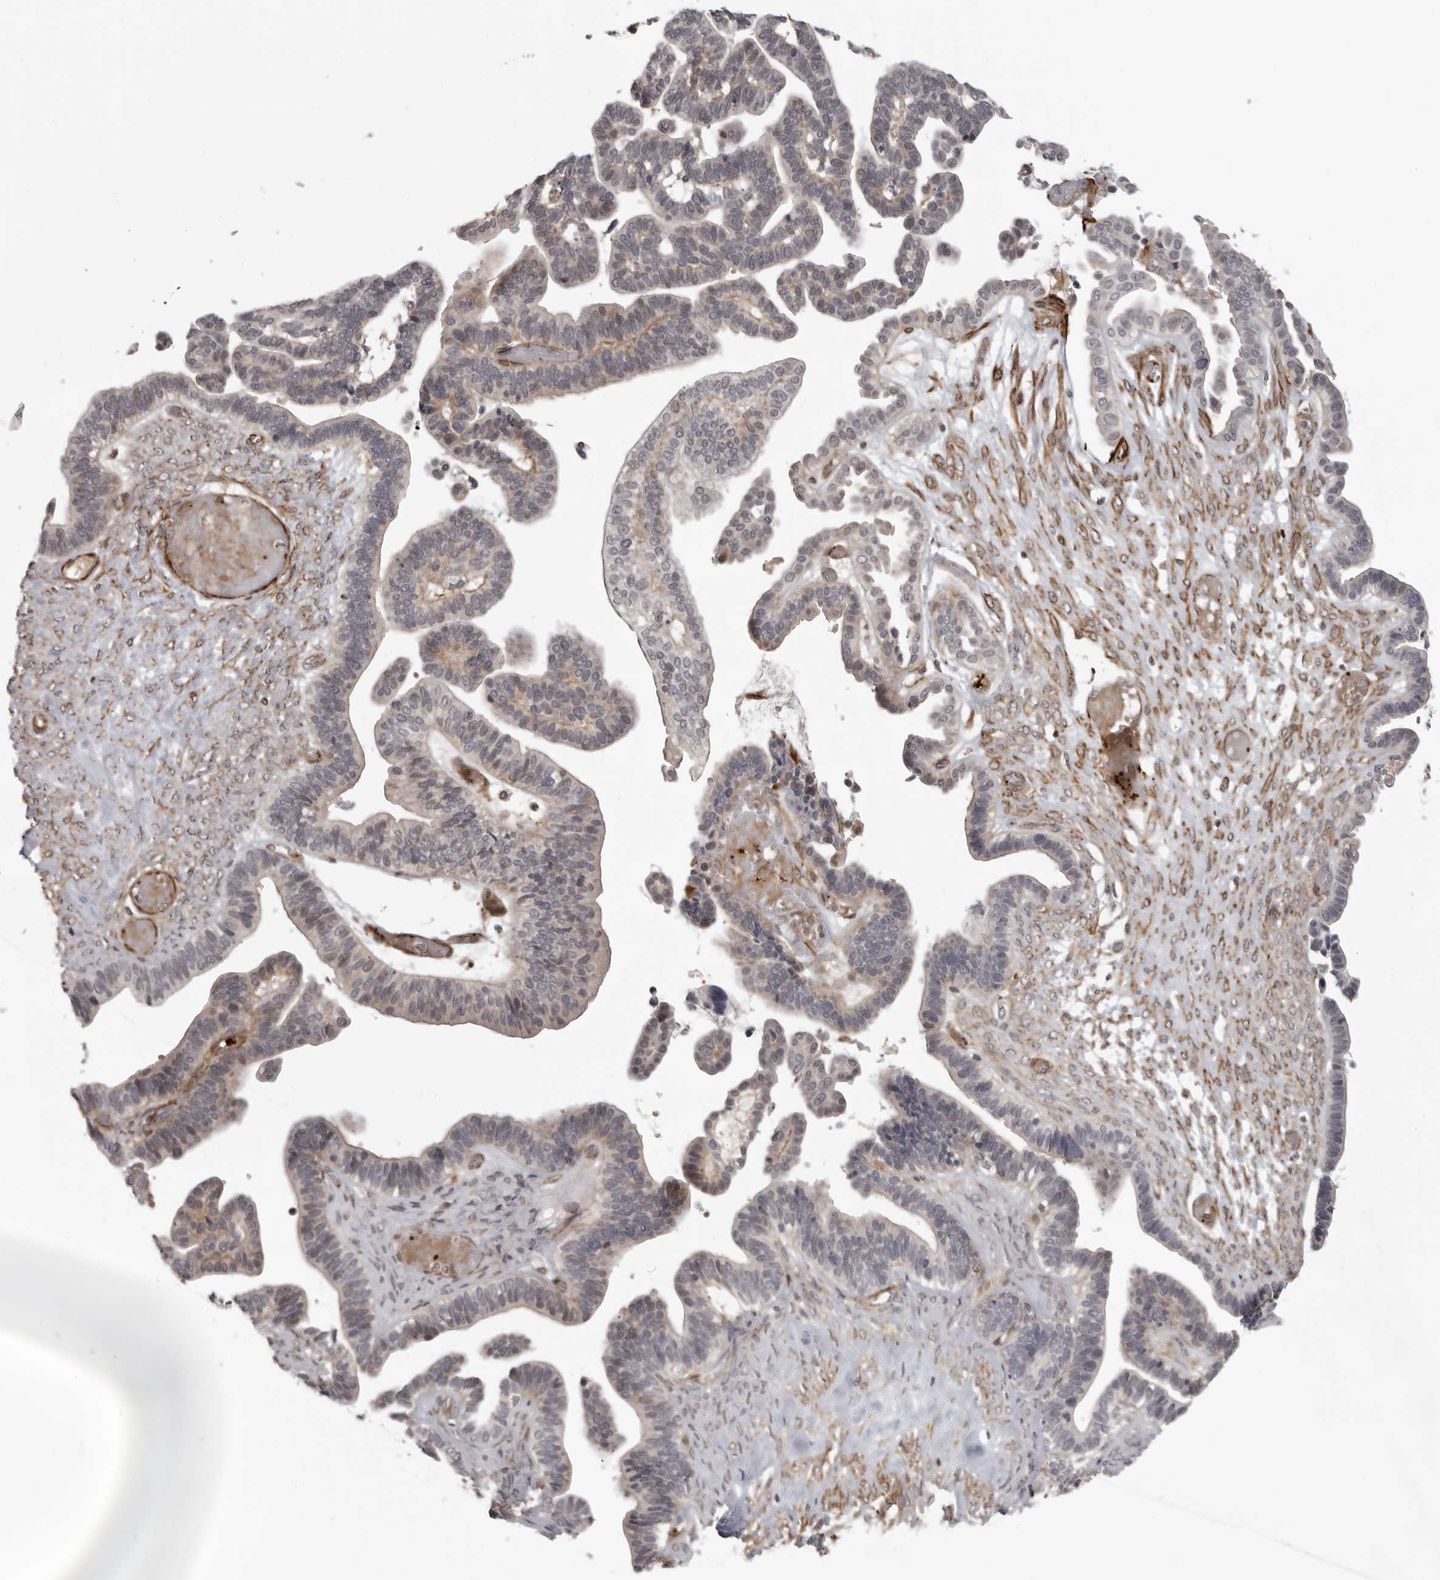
{"staining": {"intensity": "negative", "quantity": "none", "location": "none"}, "tissue": "ovarian cancer", "cell_type": "Tumor cells", "image_type": "cancer", "snomed": [{"axis": "morphology", "description": "Cystadenocarcinoma, serous, NOS"}, {"axis": "topography", "description": "Ovary"}], "caption": "This is an immunohistochemistry micrograph of human ovarian serous cystadenocarcinoma. There is no expression in tumor cells.", "gene": "TUT4", "patient": {"sex": "female", "age": 56}}